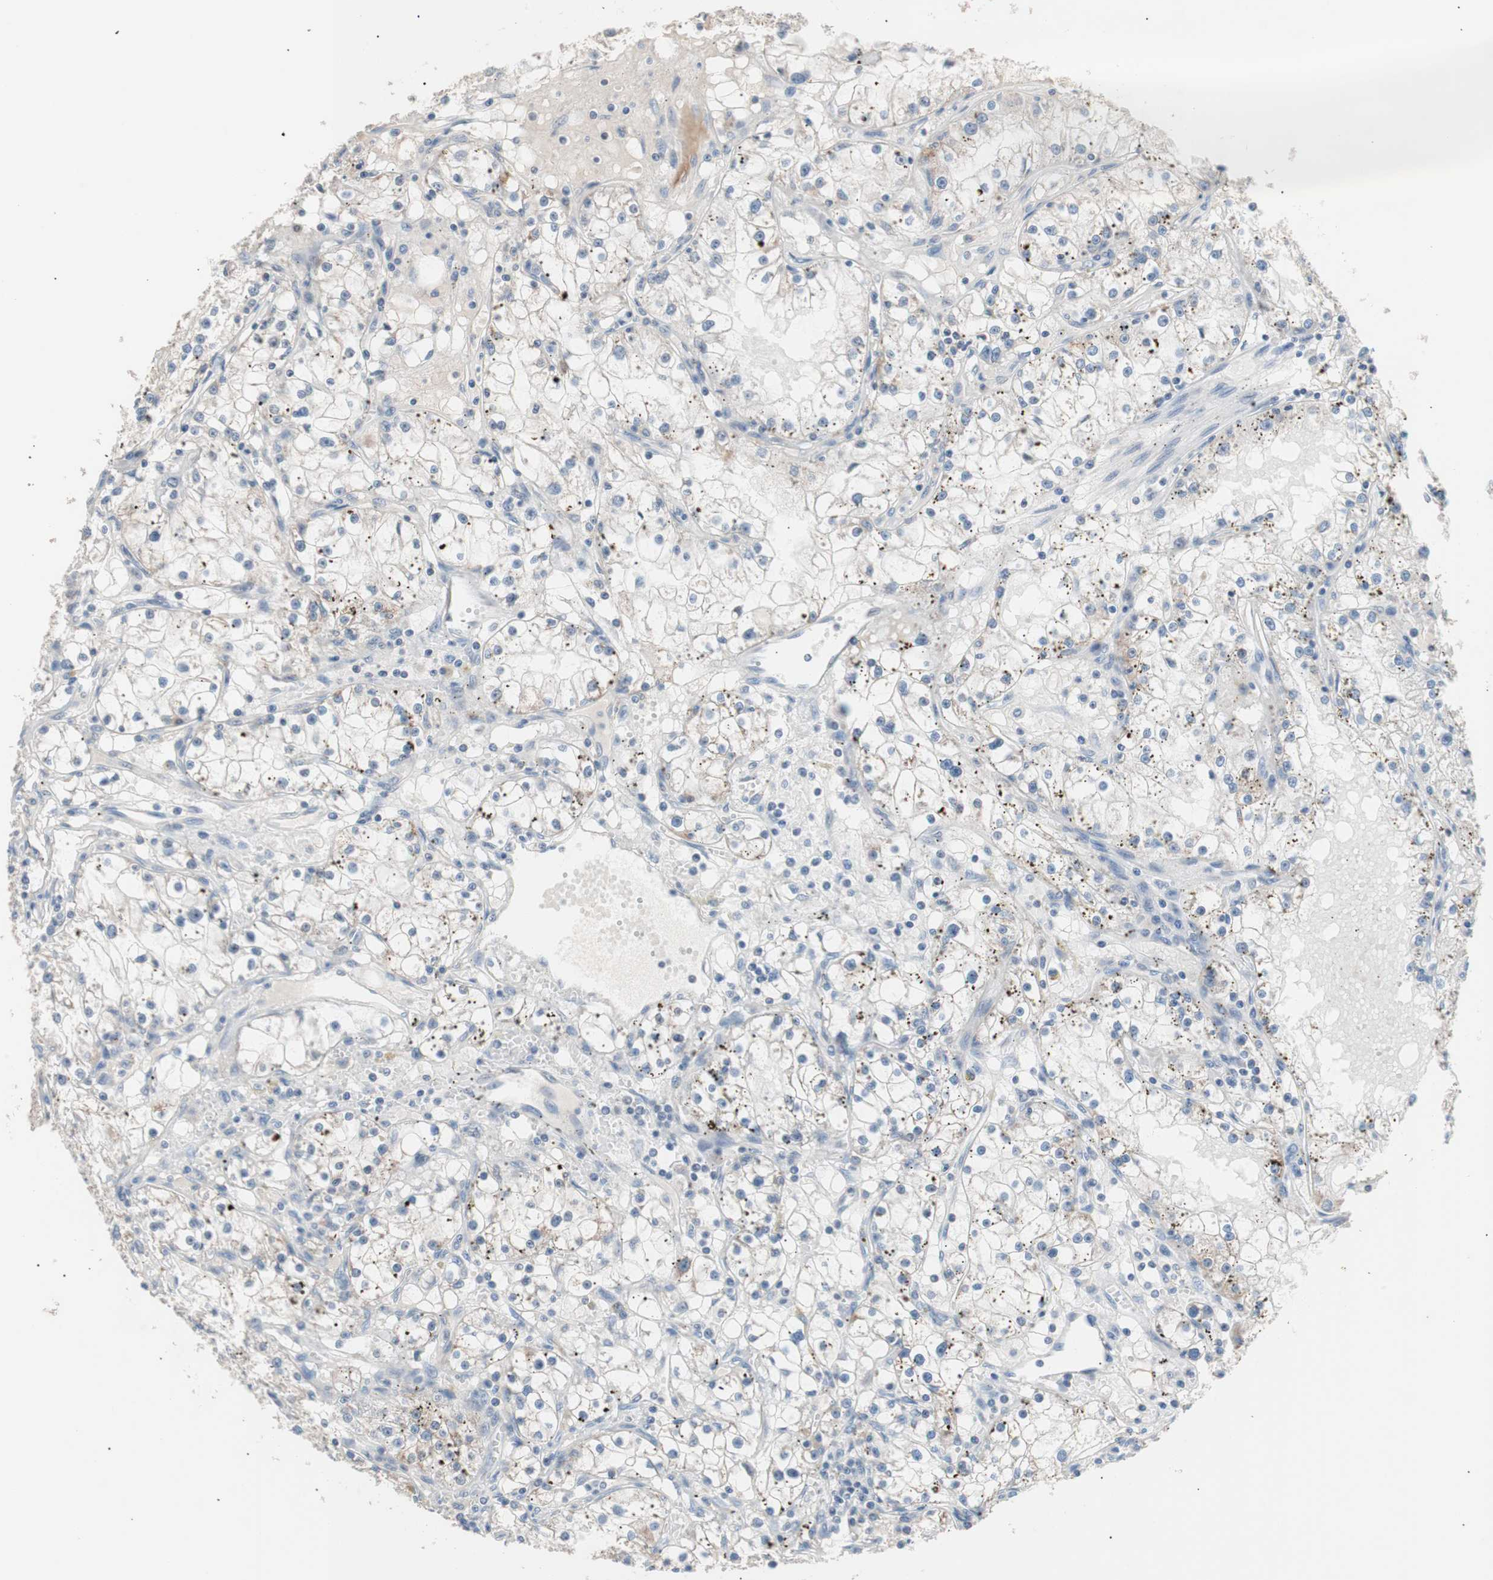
{"staining": {"intensity": "negative", "quantity": "none", "location": "none"}, "tissue": "renal cancer", "cell_type": "Tumor cells", "image_type": "cancer", "snomed": [{"axis": "morphology", "description": "Adenocarcinoma, NOS"}, {"axis": "topography", "description": "Kidney"}], "caption": "Immunohistochemical staining of renal cancer shows no significant expression in tumor cells.", "gene": "LIG3", "patient": {"sex": "male", "age": 56}}